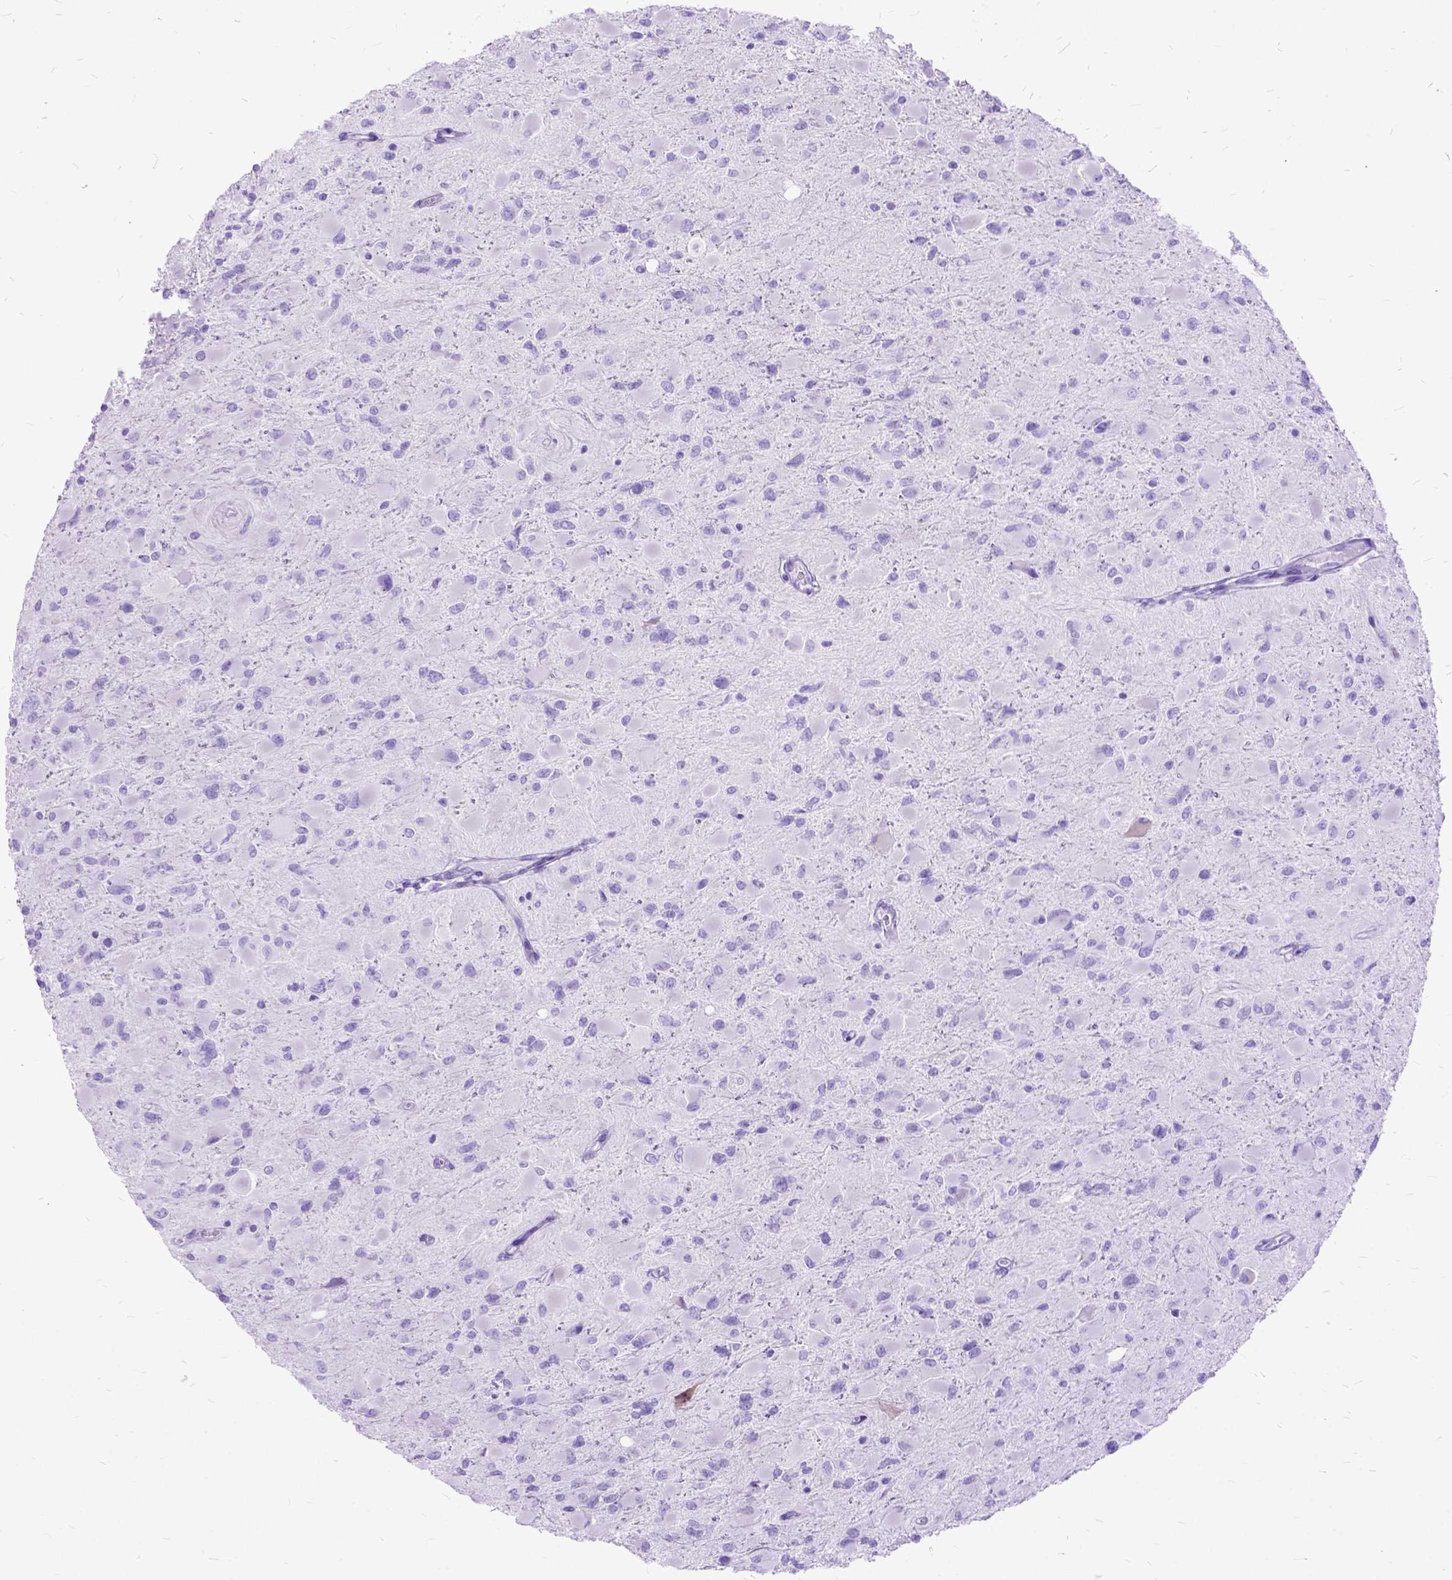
{"staining": {"intensity": "negative", "quantity": "none", "location": "none"}, "tissue": "glioma", "cell_type": "Tumor cells", "image_type": "cancer", "snomed": [{"axis": "morphology", "description": "Glioma, malignant, High grade"}, {"axis": "topography", "description": "Cerebral cortex"}], "caption": "The photomicrograph exhibits no staining of tumor cells in glioma.", "gene": "DNAH2", "patient": {"sex": "female", "age": 36}}